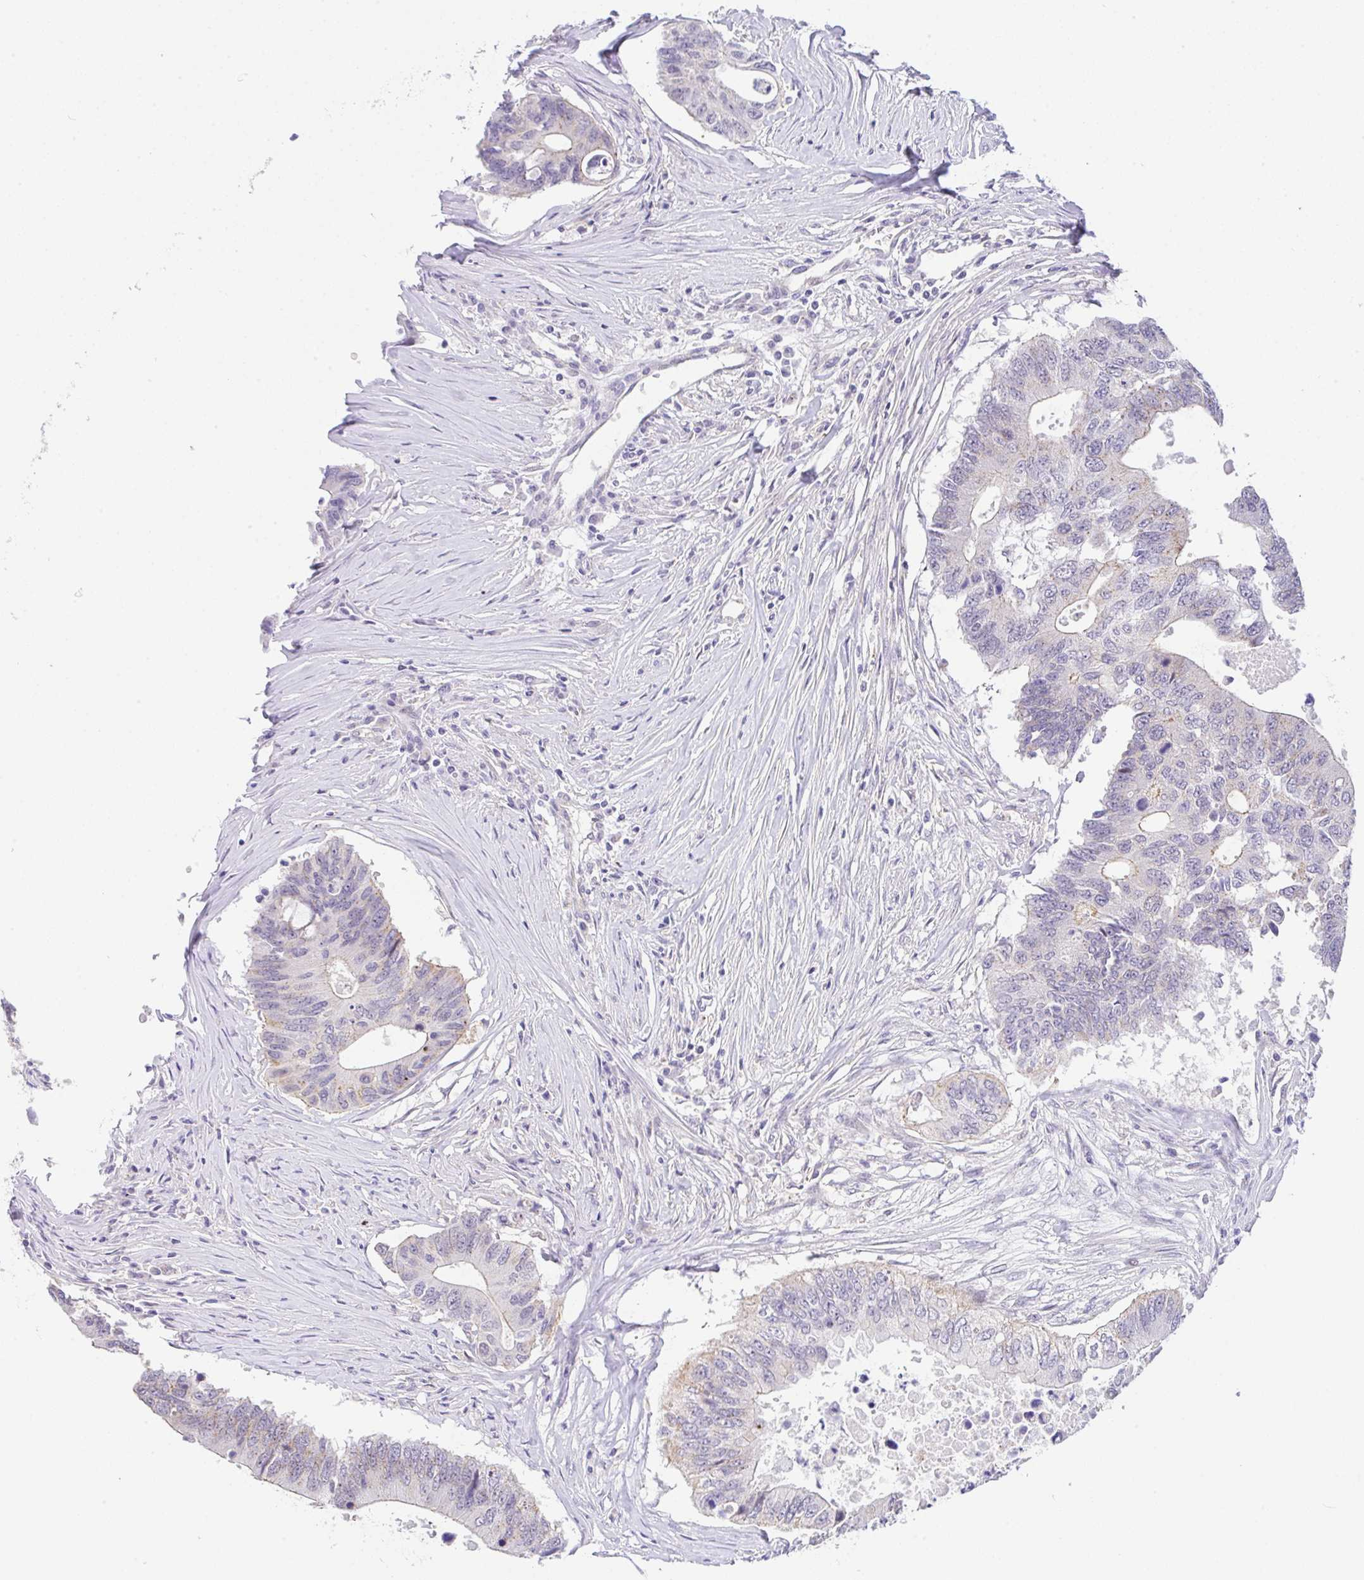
{"staining": {"intensity": "negative", "quantity": "none", "location": "none"}, "tissue": "colorectal cancer", "cell_type": "Tumor cells", "image_type": "cancer", "snomed": [{"axis": "morphology", "description": "Adenocarcinoma, NOS"}, {"axis": "topography", "description": "Colon"}], "caption": "Micrograph shows no protein positivity in tumor cells of colorectal adenocarcinoma tissue.", "gene": "CGNL1", "patient": {"sex": "male", "age": 71}}